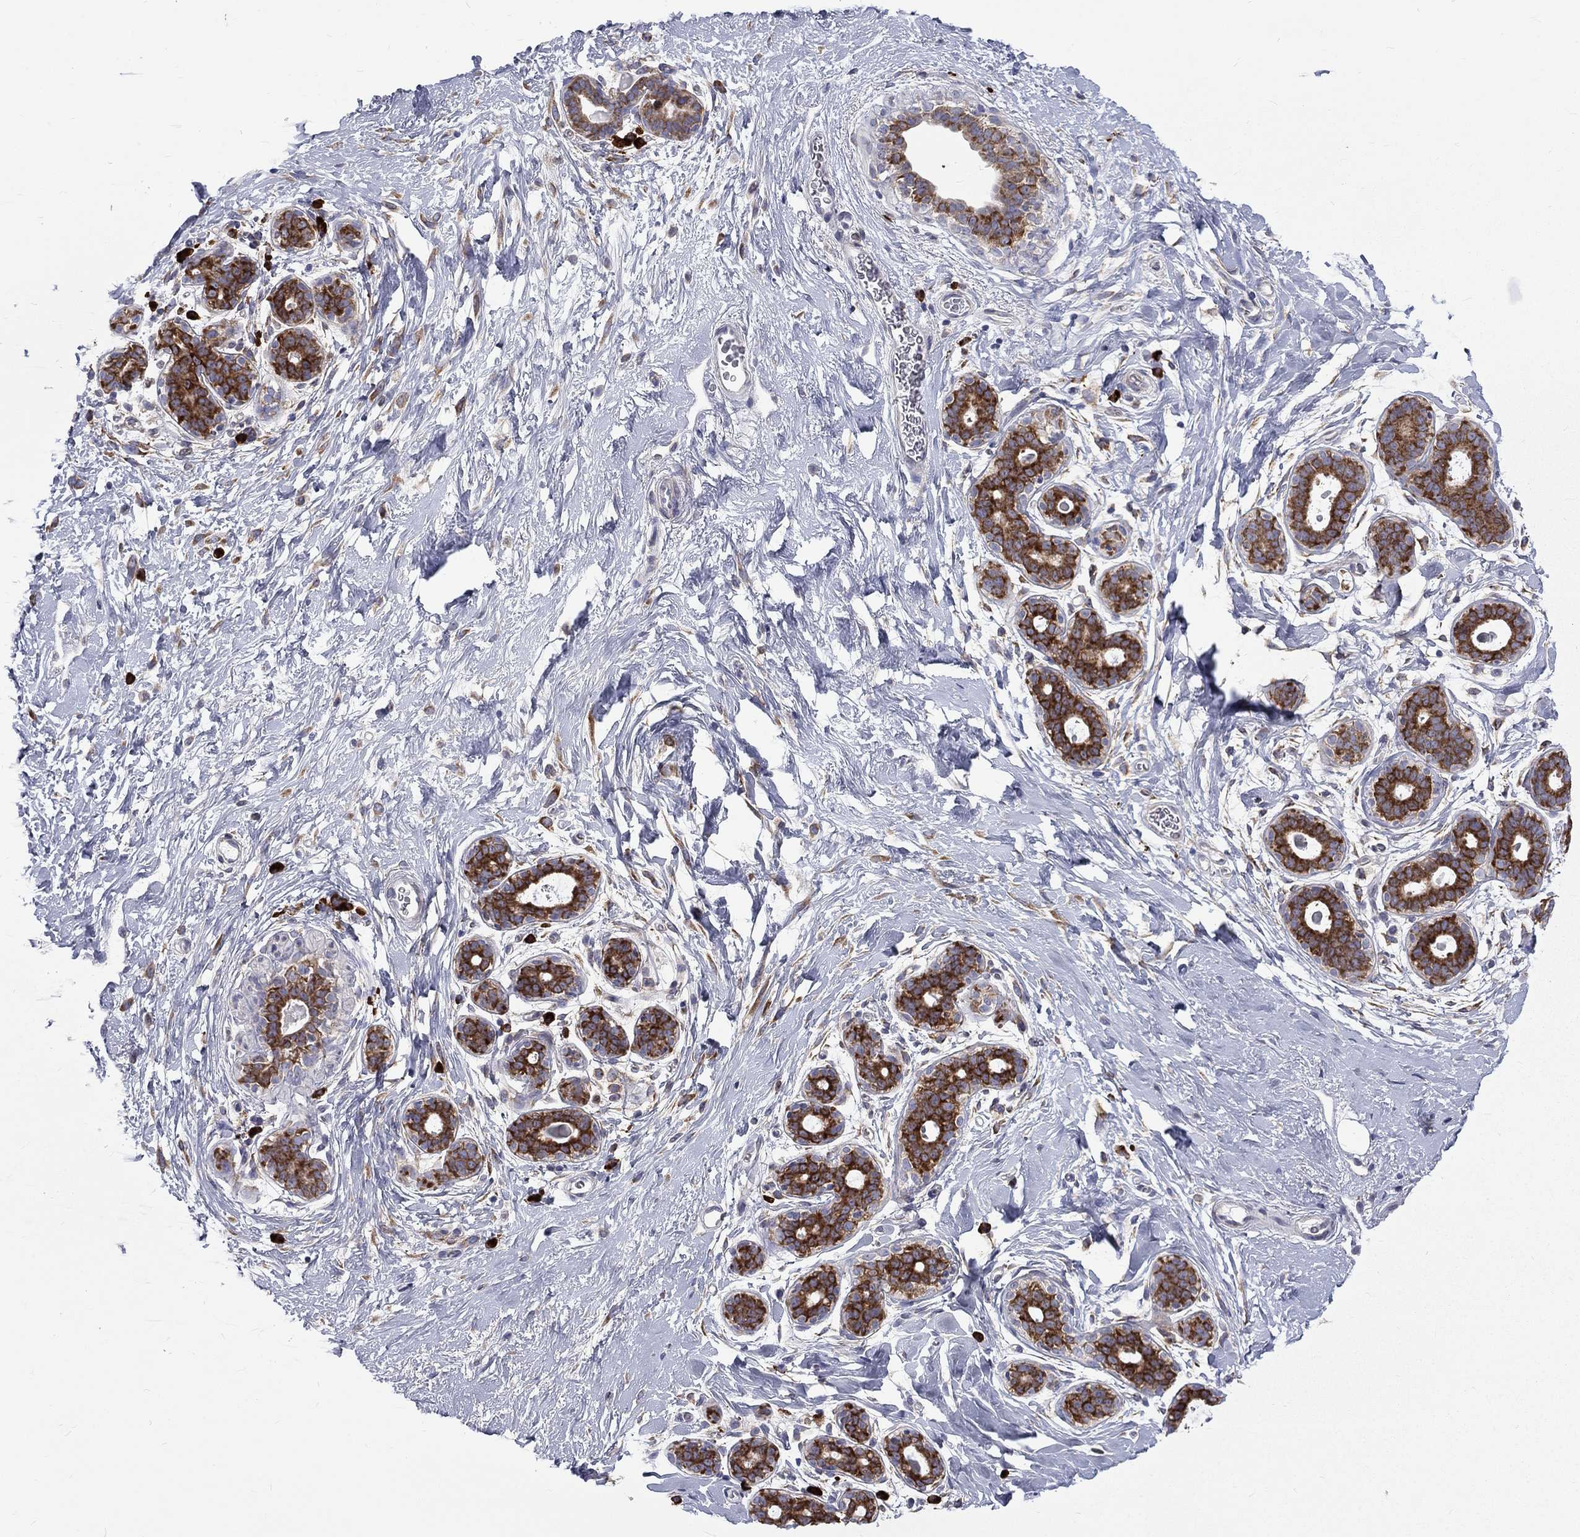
{"staining": {"intensity": "negative", "quantity": "none", "location": "none"}, "tissue": "breast", "cell_type": "Adipocytes", "image_type": "normal", "snomed": [{"axis": "morphology", "description": "Normal tissue, NOS"}, {"axis": "topography", "description": "Breast"}], "caption": "Immunohistochemistry histopathology image of unremarkable breast: breast stained with DAB (3,3'-diaminobenzidine) reveals no significant protein expression in adipocytes.", "gene": "PABPC4", "patient": {"sex": "female", "age": 43}}